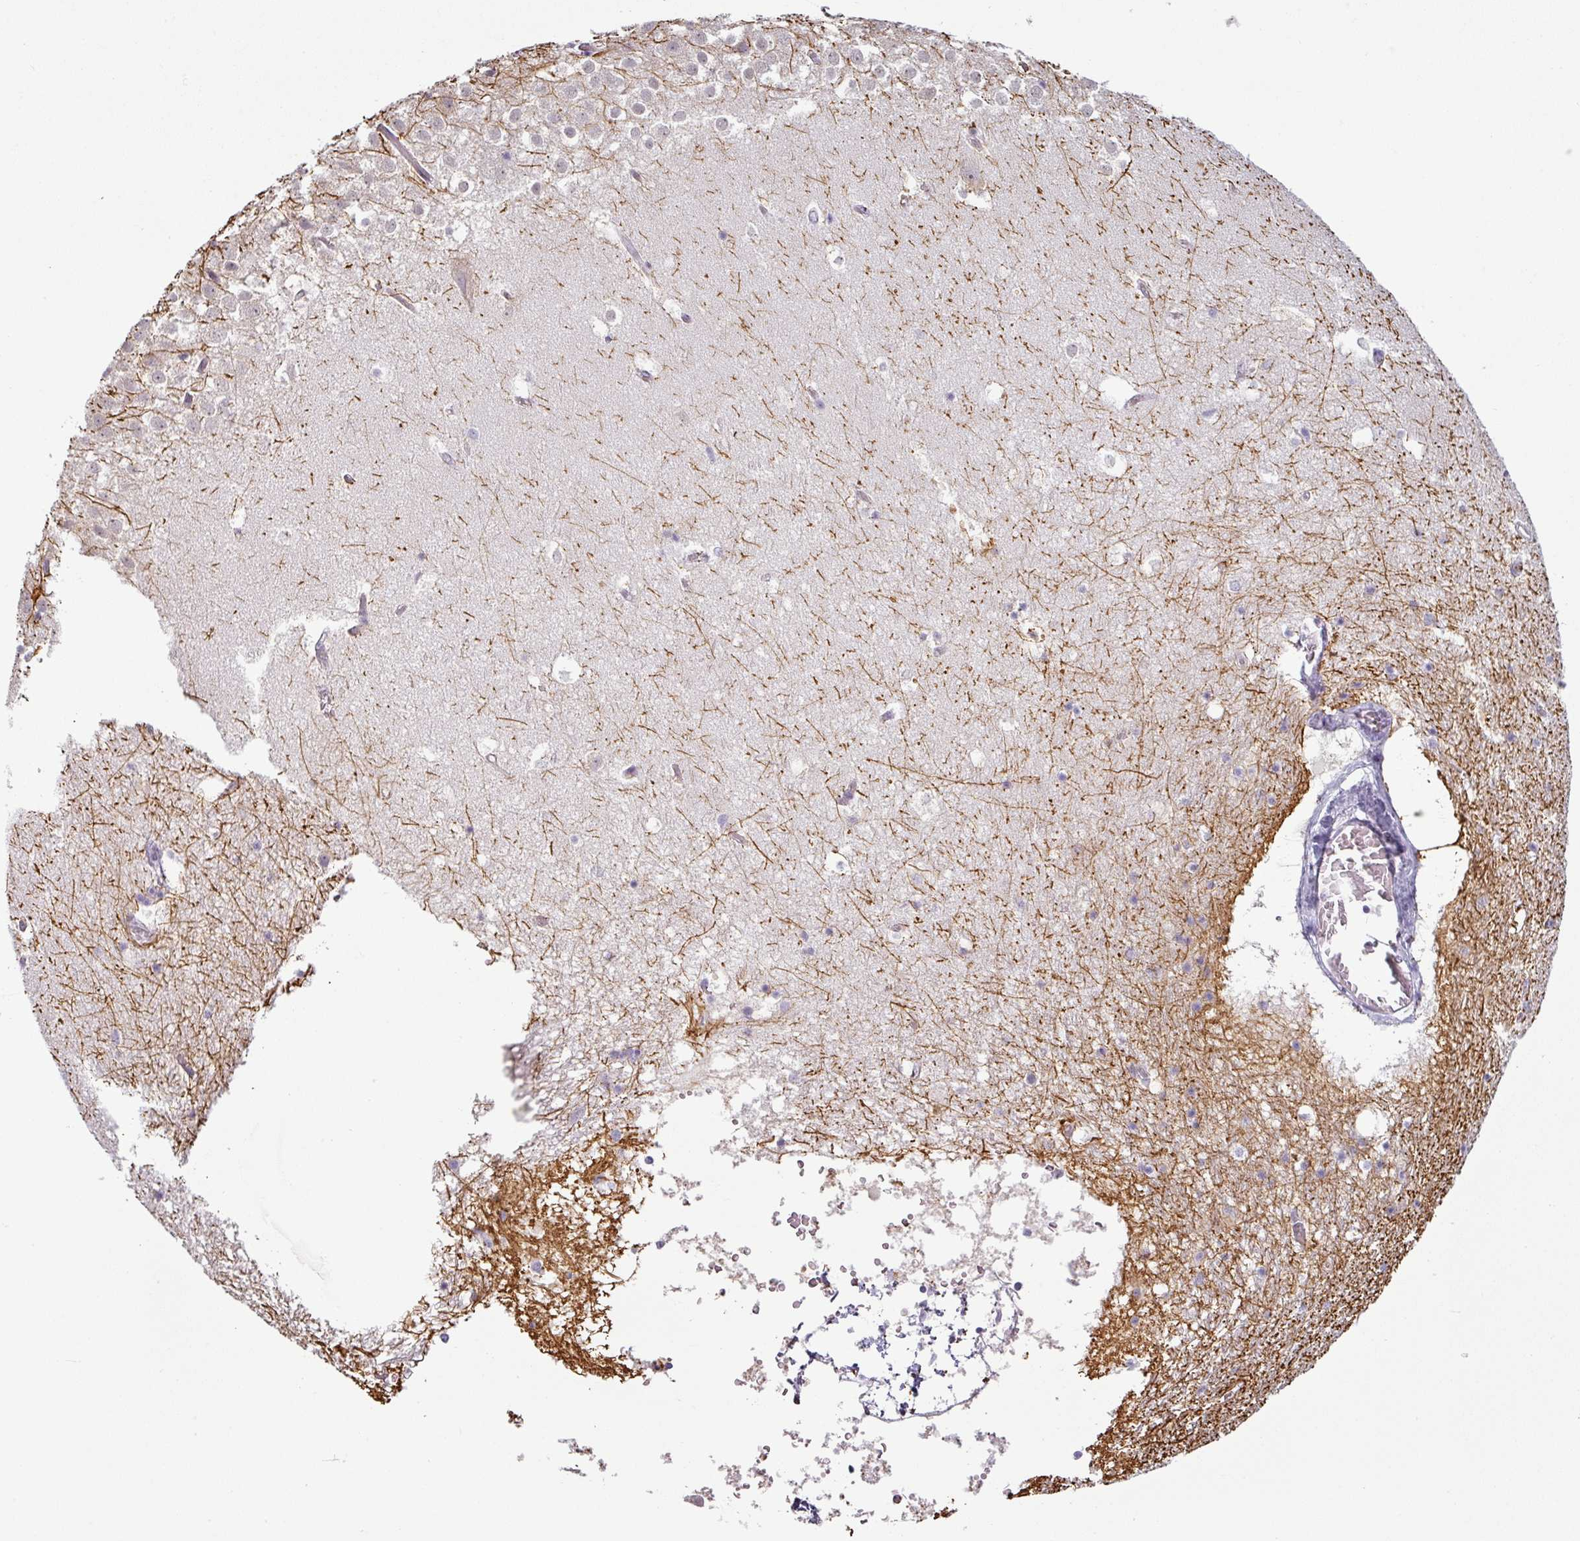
{"staining": {"intensity": "negative", "quantity": "none", "location": "none"}, "tissue": "hippocampus", "cell_type": "Glial cells", "image_type": "normal", "snomed": [{"axis": "morphology", "description": "Normal tissue, NOS"}, {"axis": "topography", "description": "Hippocampus"}], "caption": "Immunohistochemistry (IHC) photomicrograph of normal human hippocampus stained for a protein (brown), which reveals no positivity in glial cells.", "gene": "OR52D1", "patient": {"sex": "female", "age": 52}}